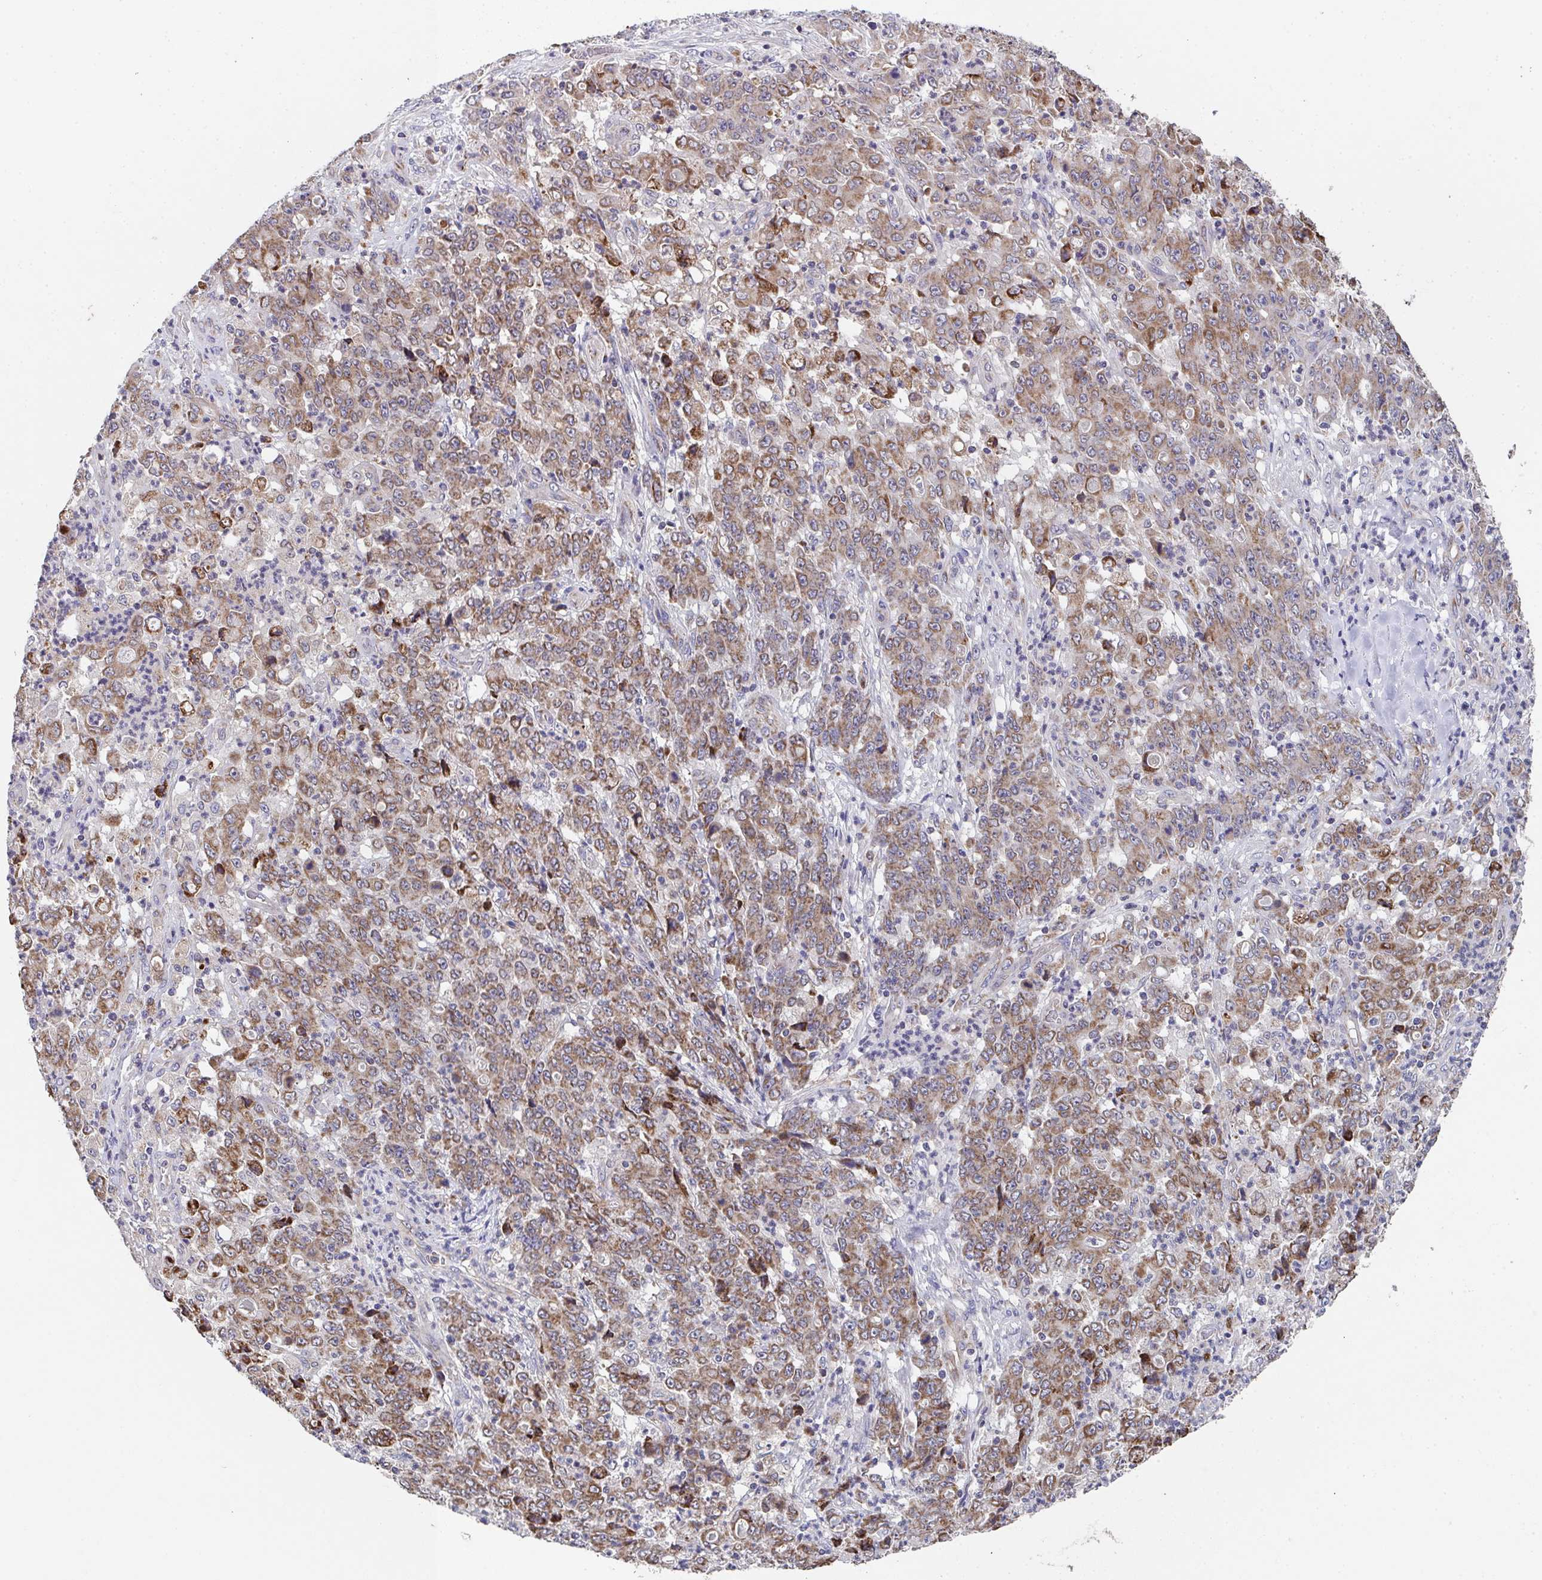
{"staining": {"intensity": "moderate", "quantity": ">75%", "location": "cytoplasmic/membranous"}, "tissue": "stomach cancer", "cell_type": "Tumor cells", "image_type": "cancer", "snomed": [{"axis": "morphology", "description": "Adenocarcinoma, NOS"}, {"axis": "topography", "description": "Stomach, lower"}], "caption": "DAB immunohistochemical staining of stomach cancer reveals moderate cytoplasmic/membranous protein staining in approximately >75% of tumor cells. Using DAB (3,3'-diaminobenzidine) (brown) and hematoxylin (blue) stains, captured at high magnification using brightfield microscopy.", "gene": "MT-ND3", "patient": {"sex": "female", "age": 71}}